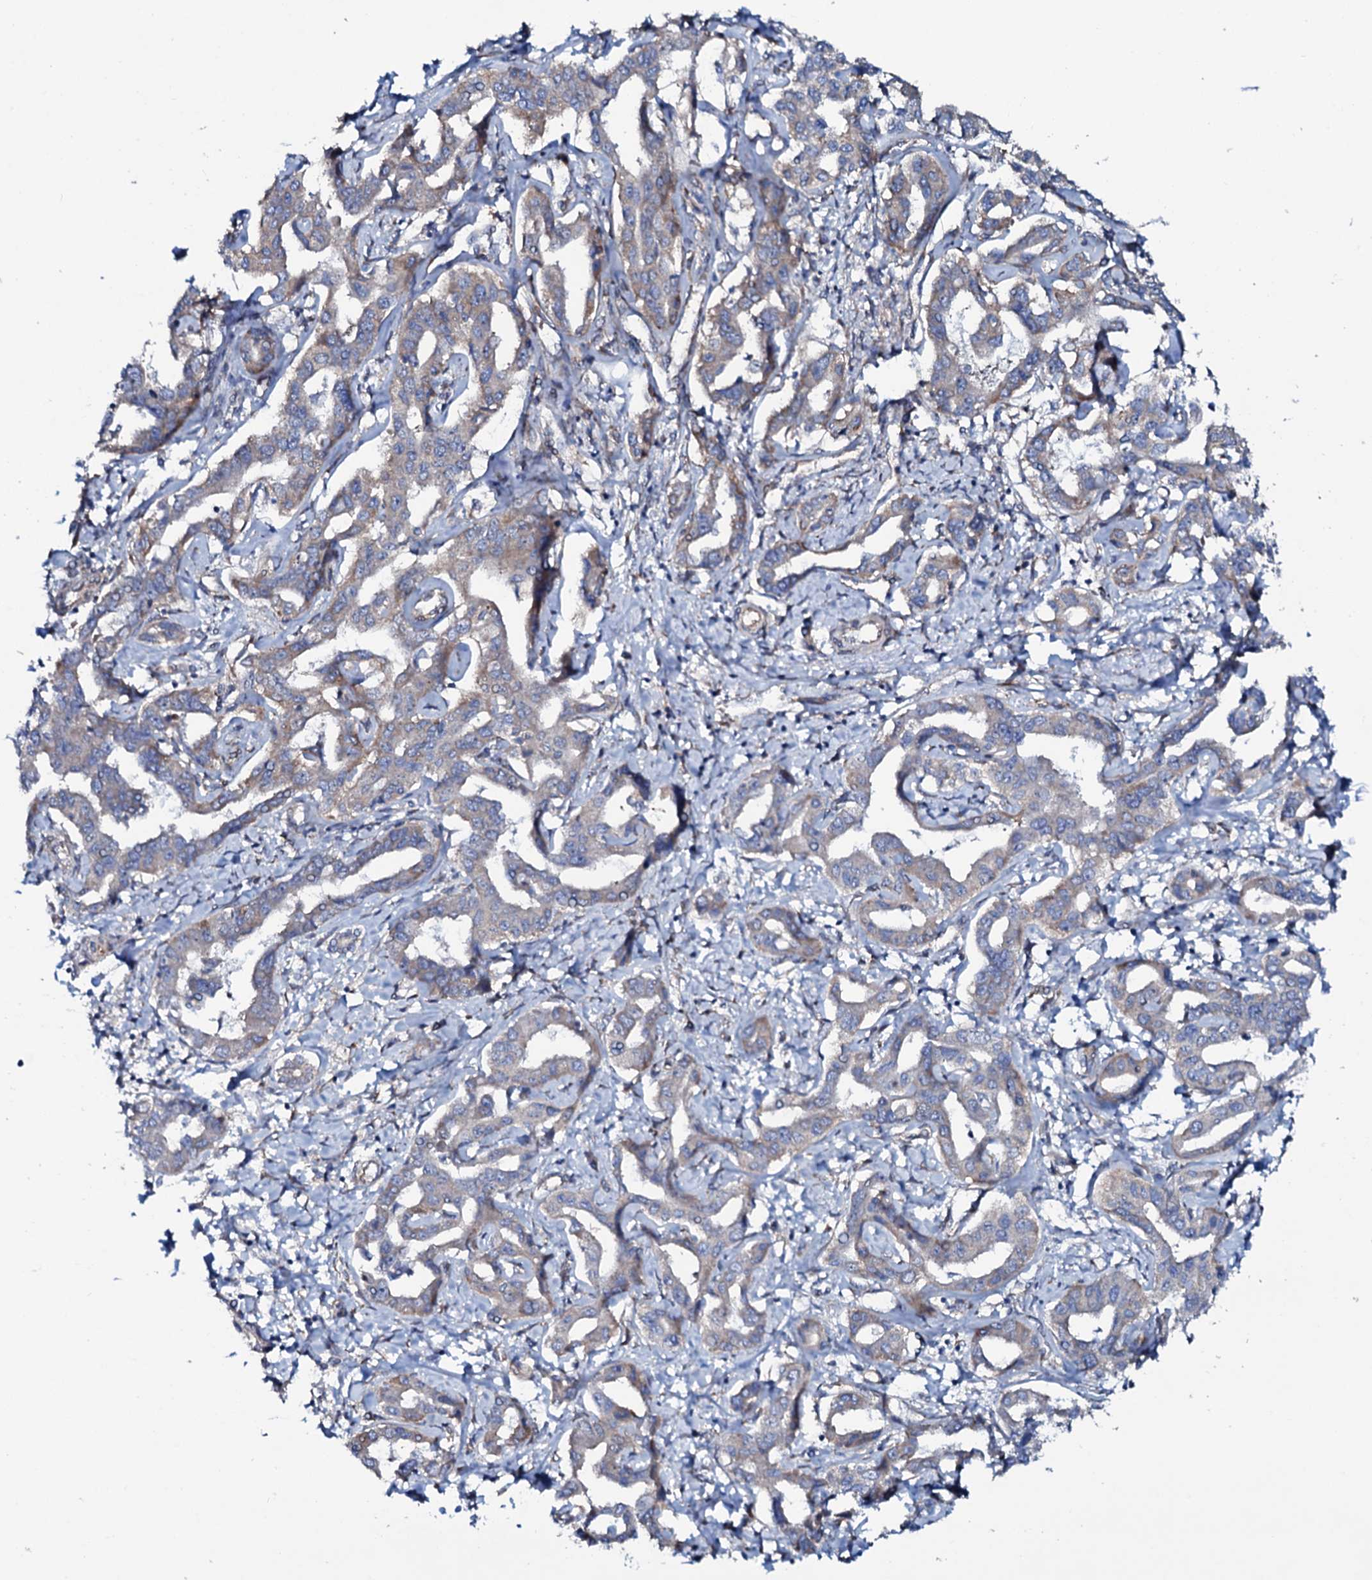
{"staining": {"intensity": "weak", "quantity": "<25%", "location": "cytoplasmic/membranous"}, "tissue": "liver cancer", "cell_type": "Tumor cells", "image_type": "cancer", "snomed": [{"axis": "morphology", "description": "Cholangiocarcinoma"}, {"axis": "topography", "description": "Liver"}], "caption": "The histopathology image exhibits no significant staining in tumor cells of liver cancer.", "gene": "STARD13", "patient": {"sex": "male", "age": 59}}